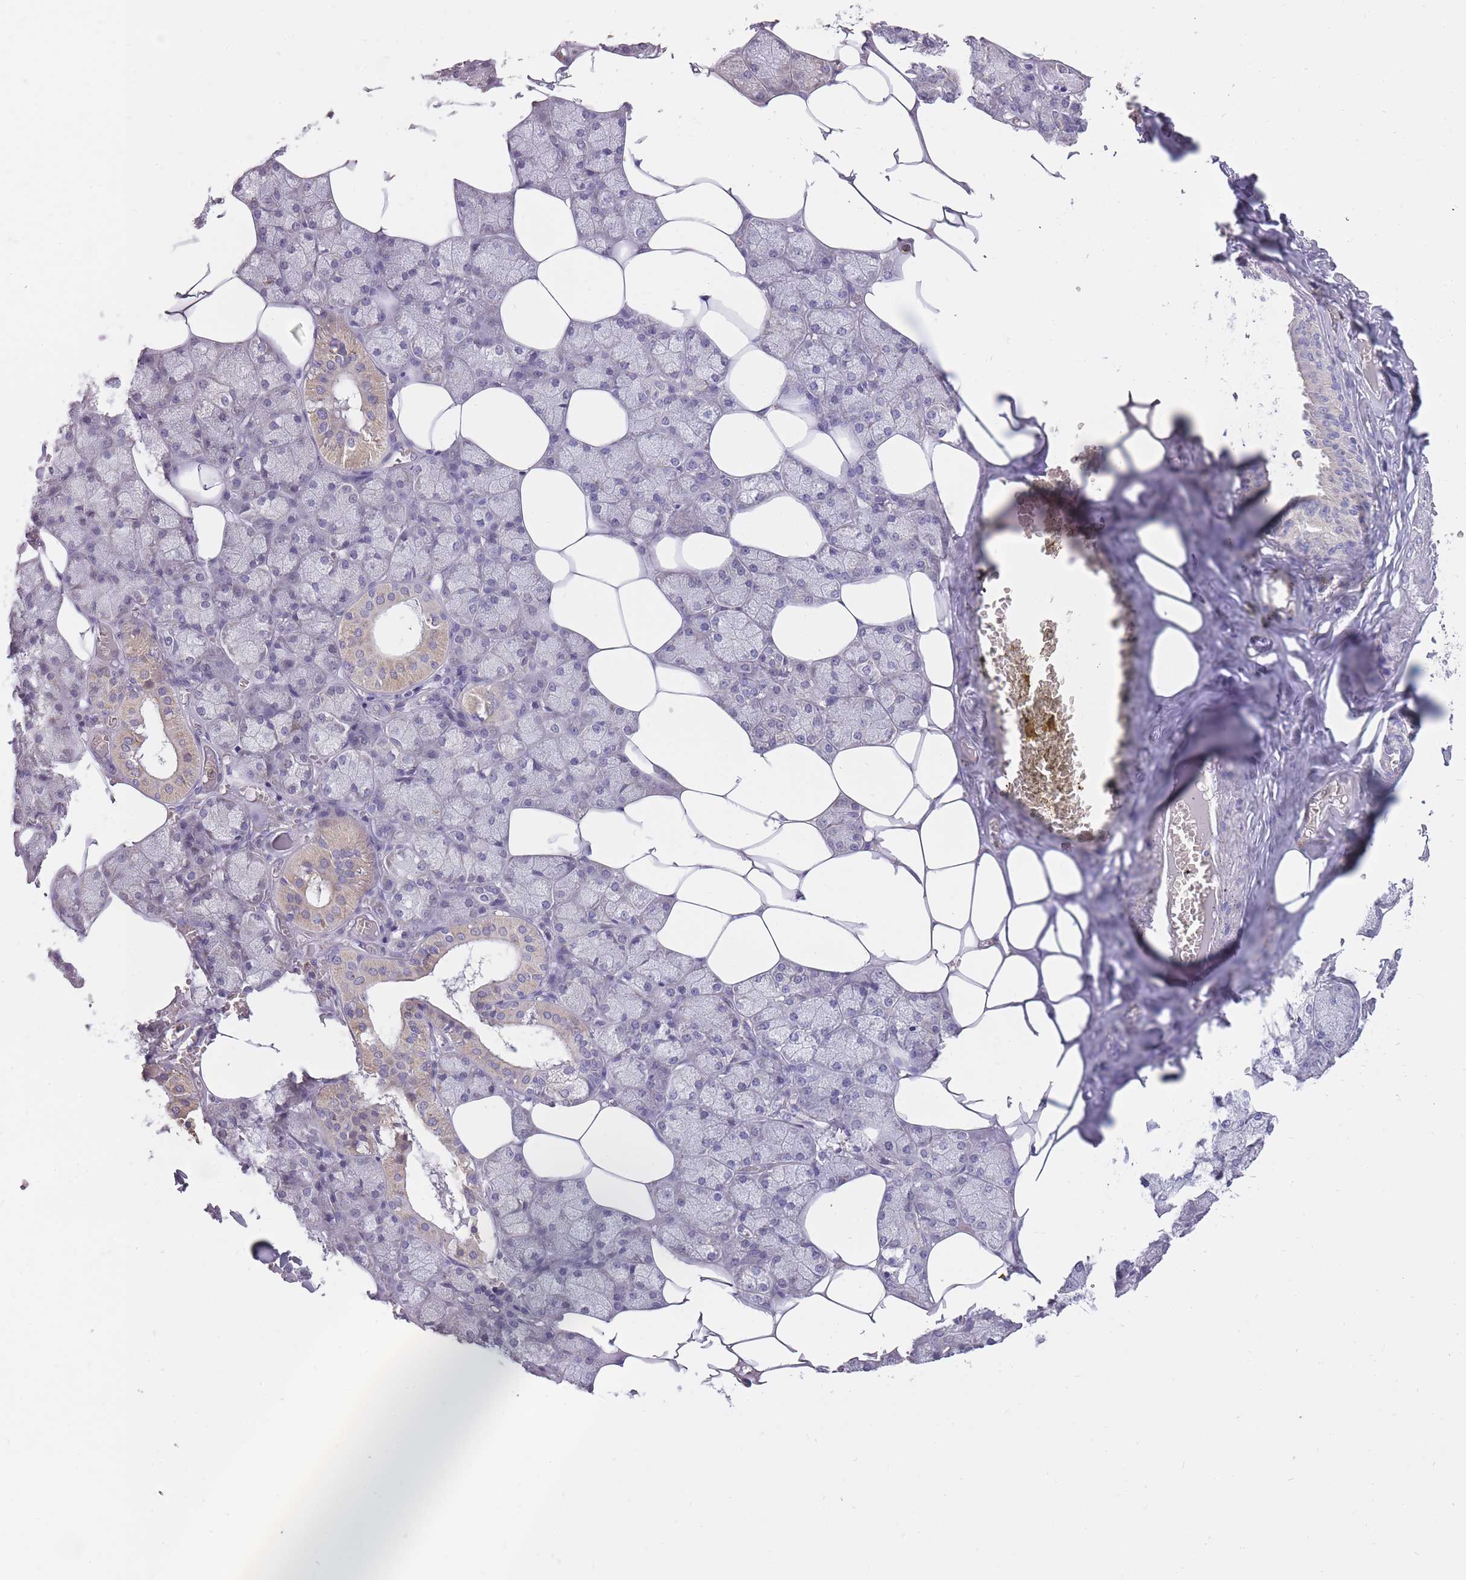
{"staining": {"intensity": "moderate", "quantity": "<25%", "location": "cytoplasmic/membranous"}, "tissue": "salivary gland", "cell_type": "Glandular cells", "image_type": "normal", "snomed": [{"axis": "morphology", "description": "Normal tissue, NOS"}, {"axis": "topography", "description": "Salivary gland"}], "caption": "Salivary gland stained with DAB (3,3'-diaminobenzidine) IHC demonstrates low levels of moderate cytoplasmic/membranous staining in approximately <25% of glandular cells.", "gene": "ZNF662", "patient": {"sex": "male", "age": 62}}